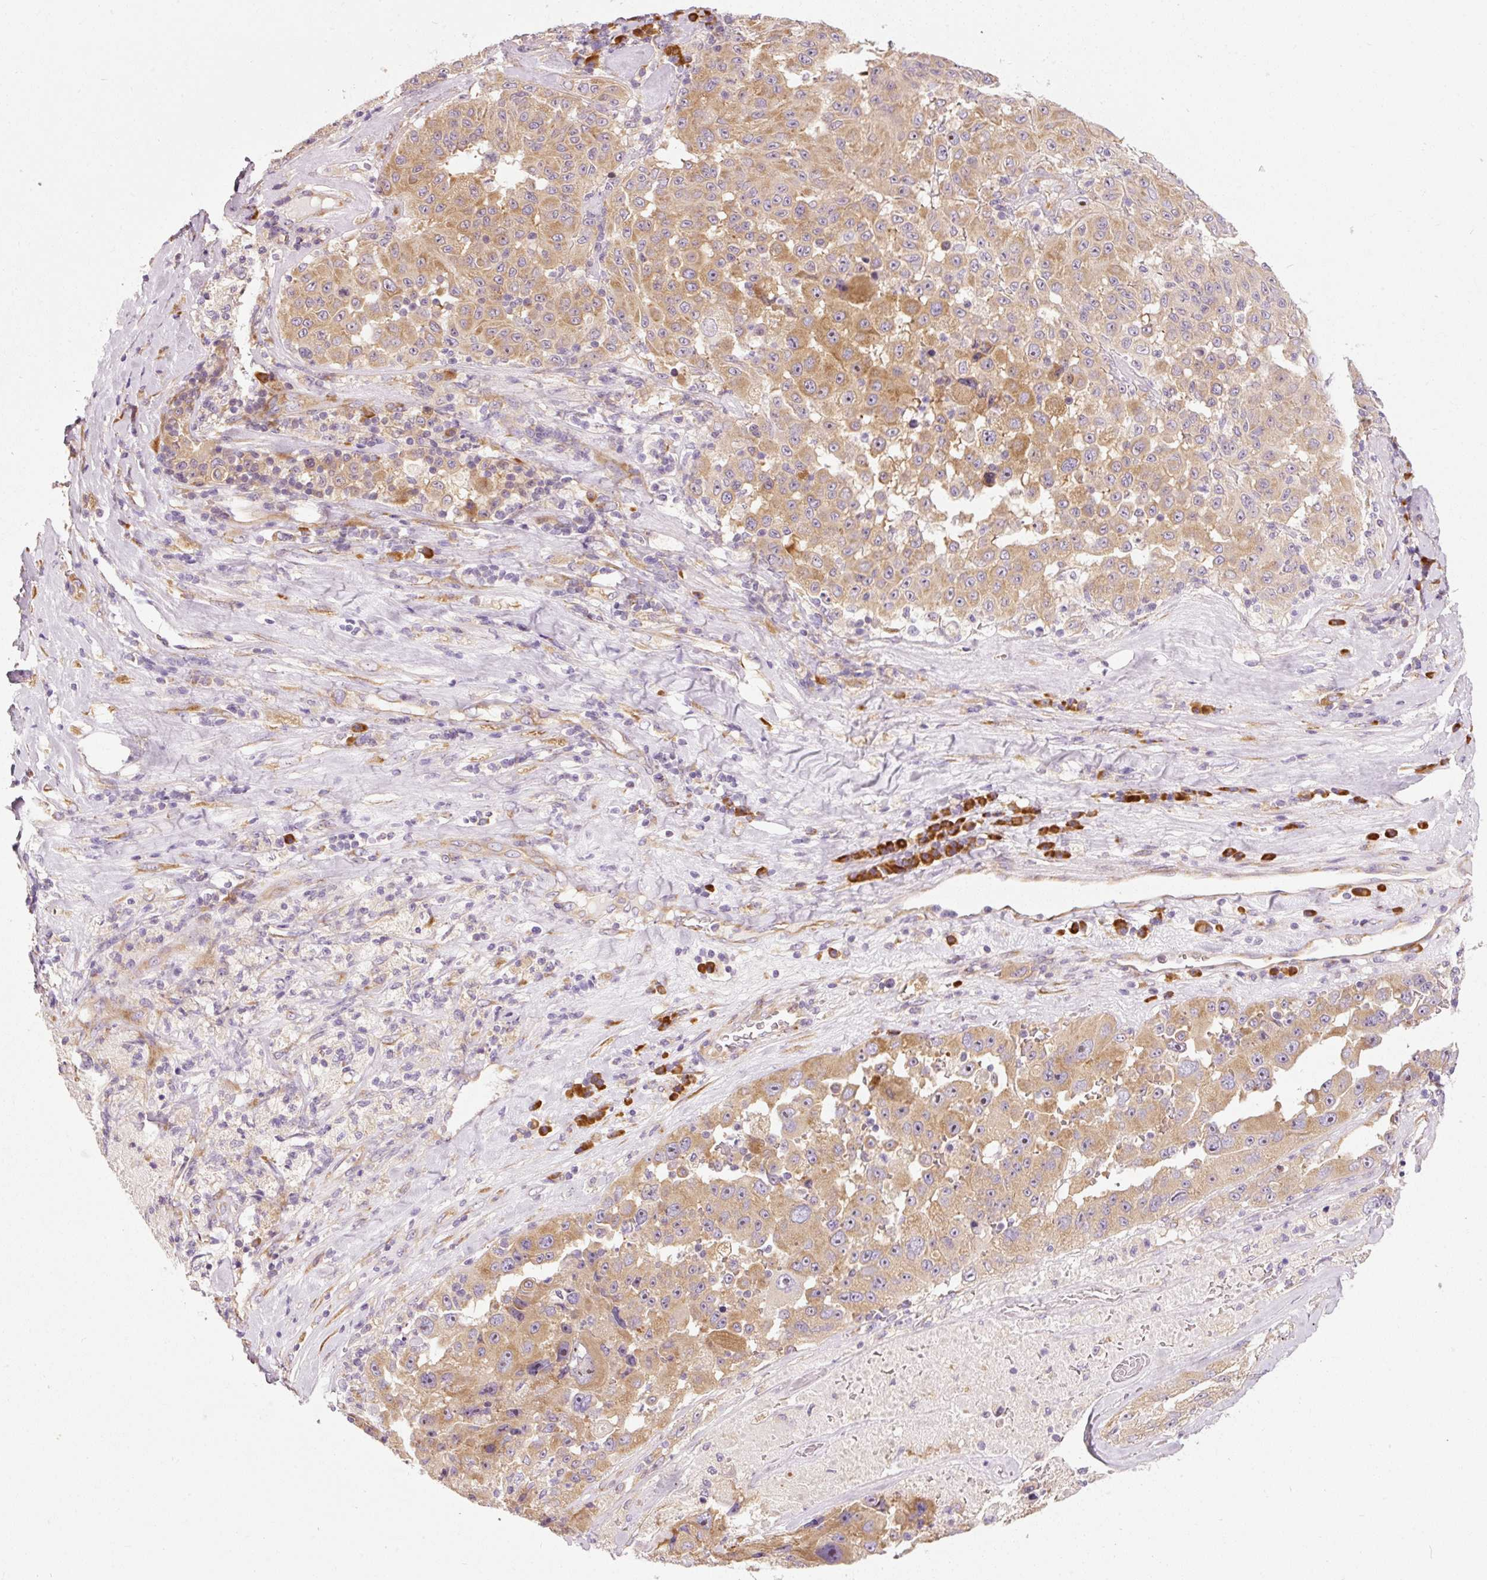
{"staining": {"intensity": "moderate", "quantity": ">75%", "location": "cytoplasmic/membranous"}, "tissue": "melanoma", "cell_type": "Tumor cells", "image_type": "cancer", "snomed": [{"axis": "morphology", "description": "Malignant melanoma, Metastatic site"}, {"axis": "topography", "description": "Lymph node"}], "caption": "Brown immunohistochemical staining in human malignant melanoma (metastatic site) reveals moderate cytoplasmic/membranous expression in approximately >75% of tumor cells. (brown staining indicates protein expression, while blue staining denotes nuclei).", "gene": "RPL10A", "patient": {"sex": "male", "age": 62}}